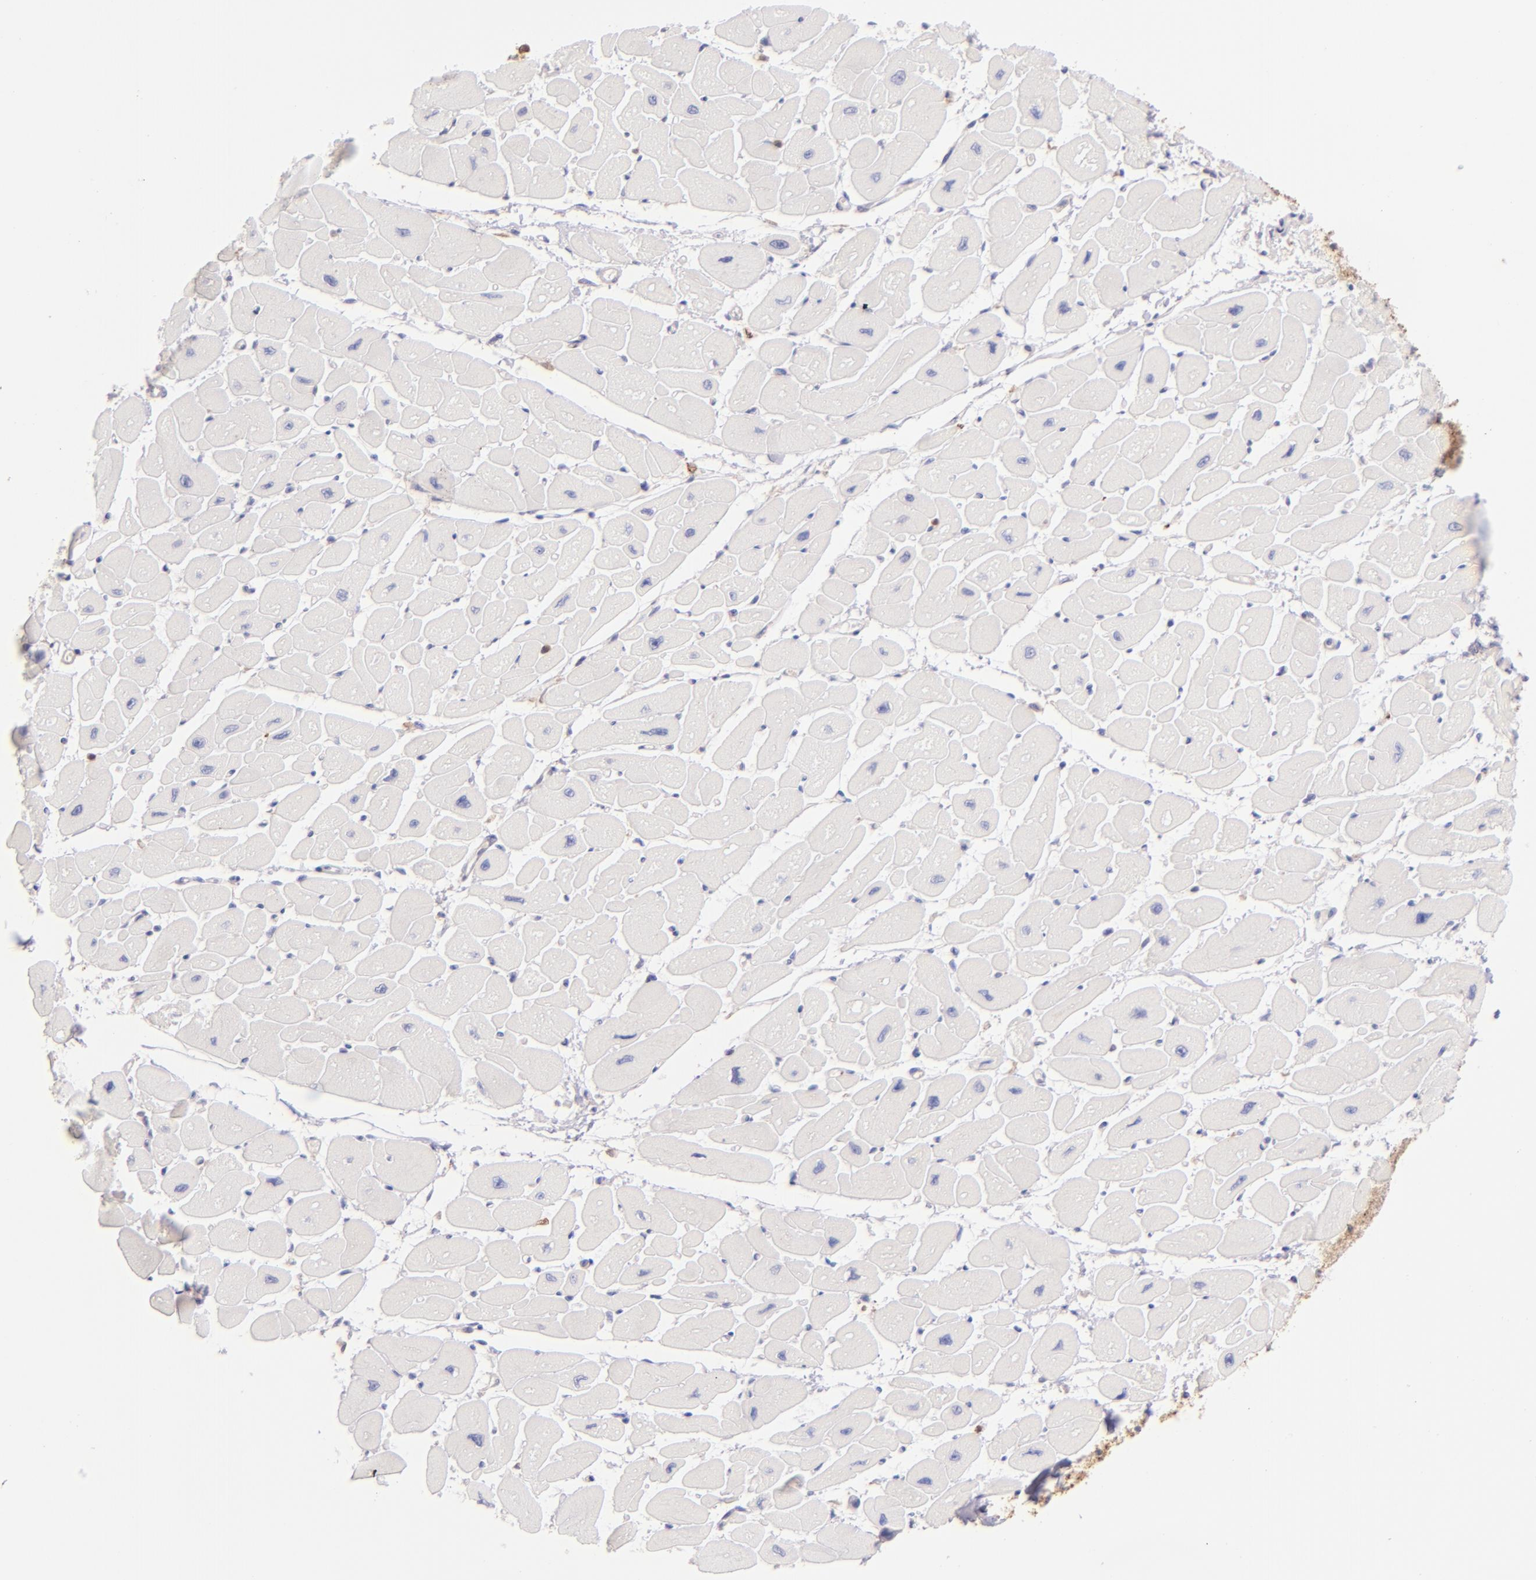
{"staining": {"intensity": "negative", "quantity": "none", "location": "none"}, "tissue": "heart muscle", "cell_type": "Cardiomyocytes", "image_type": "normal", "snomed": [{"axis": "morphology", "description": "Normal tissue, NOS"}, {"axis": "topography", "description": "Heart"}], "caption": "An IHC micrograph of normal heart muscle is shown. There is no staining in cardiomyocytes of heart muscle. Brightfield microscopy of immunohistochemistry (IHC) stained with DAB (3,3'-diaminobenzidine) (brown) and hematoxylin (blue), captured at high magnification.", "gene": "BTK", "patient": {"sex": "female", "age": 54}}